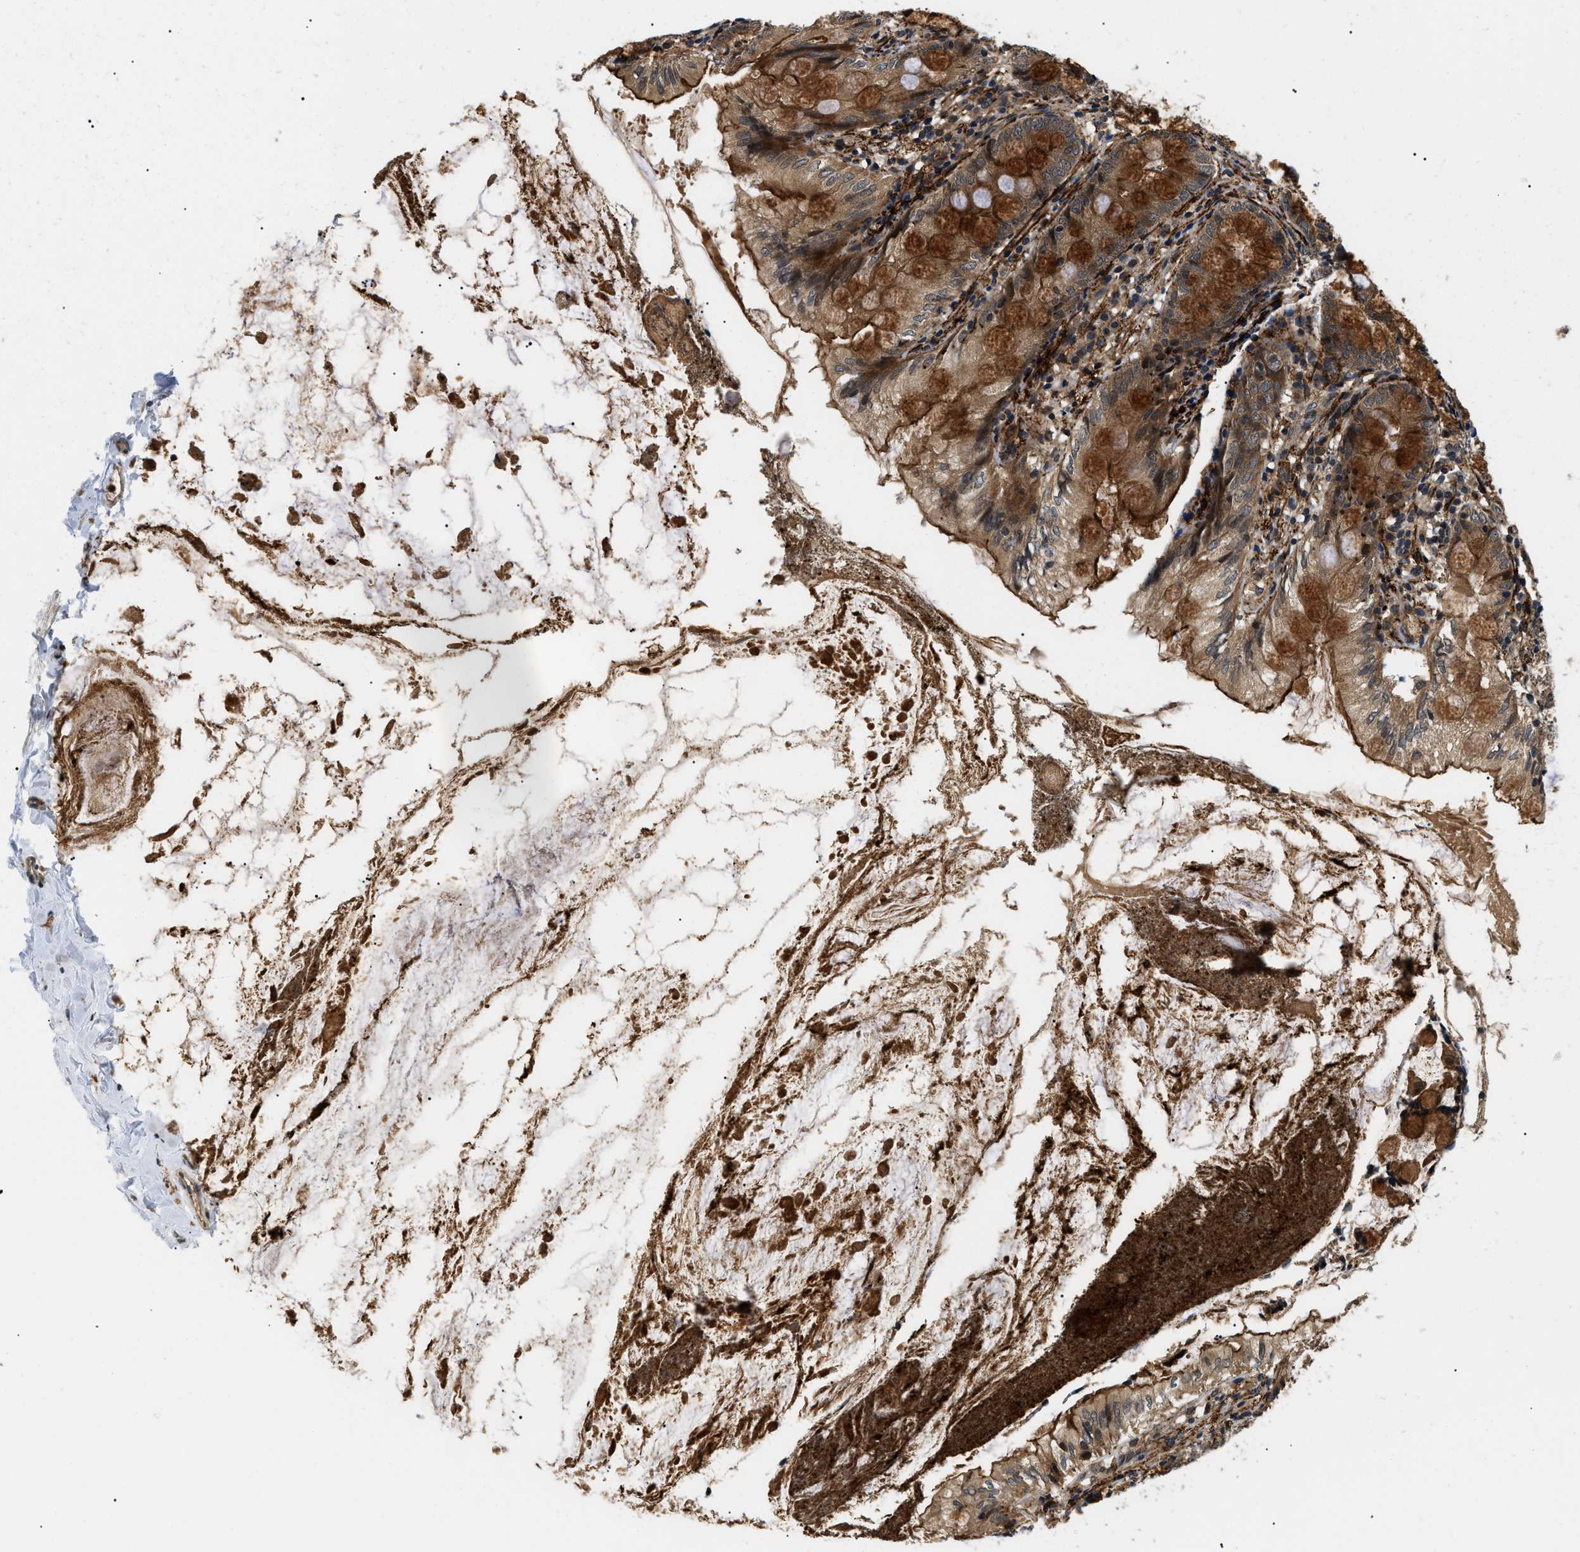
{"staining": {"intensity": "strong", "quantity": ">75%", "location": "cytoplasmic/membranous"}, "tissue": "appendix", "cell_type": "Glandular cells", "image_type": "normal", "snomed": [{"axis": "morphology", "description": "Normal tissue, NOS"}, {"axis": "topography", "description": "Appendix"}], "caption": "Protein analysis of benign appendix exhibits strong cytoplasmic/membranous positivity in about >75% of glandular cells.", "gene": "ATP6AP1", "patient": {"sex": "female", "age": 77}}